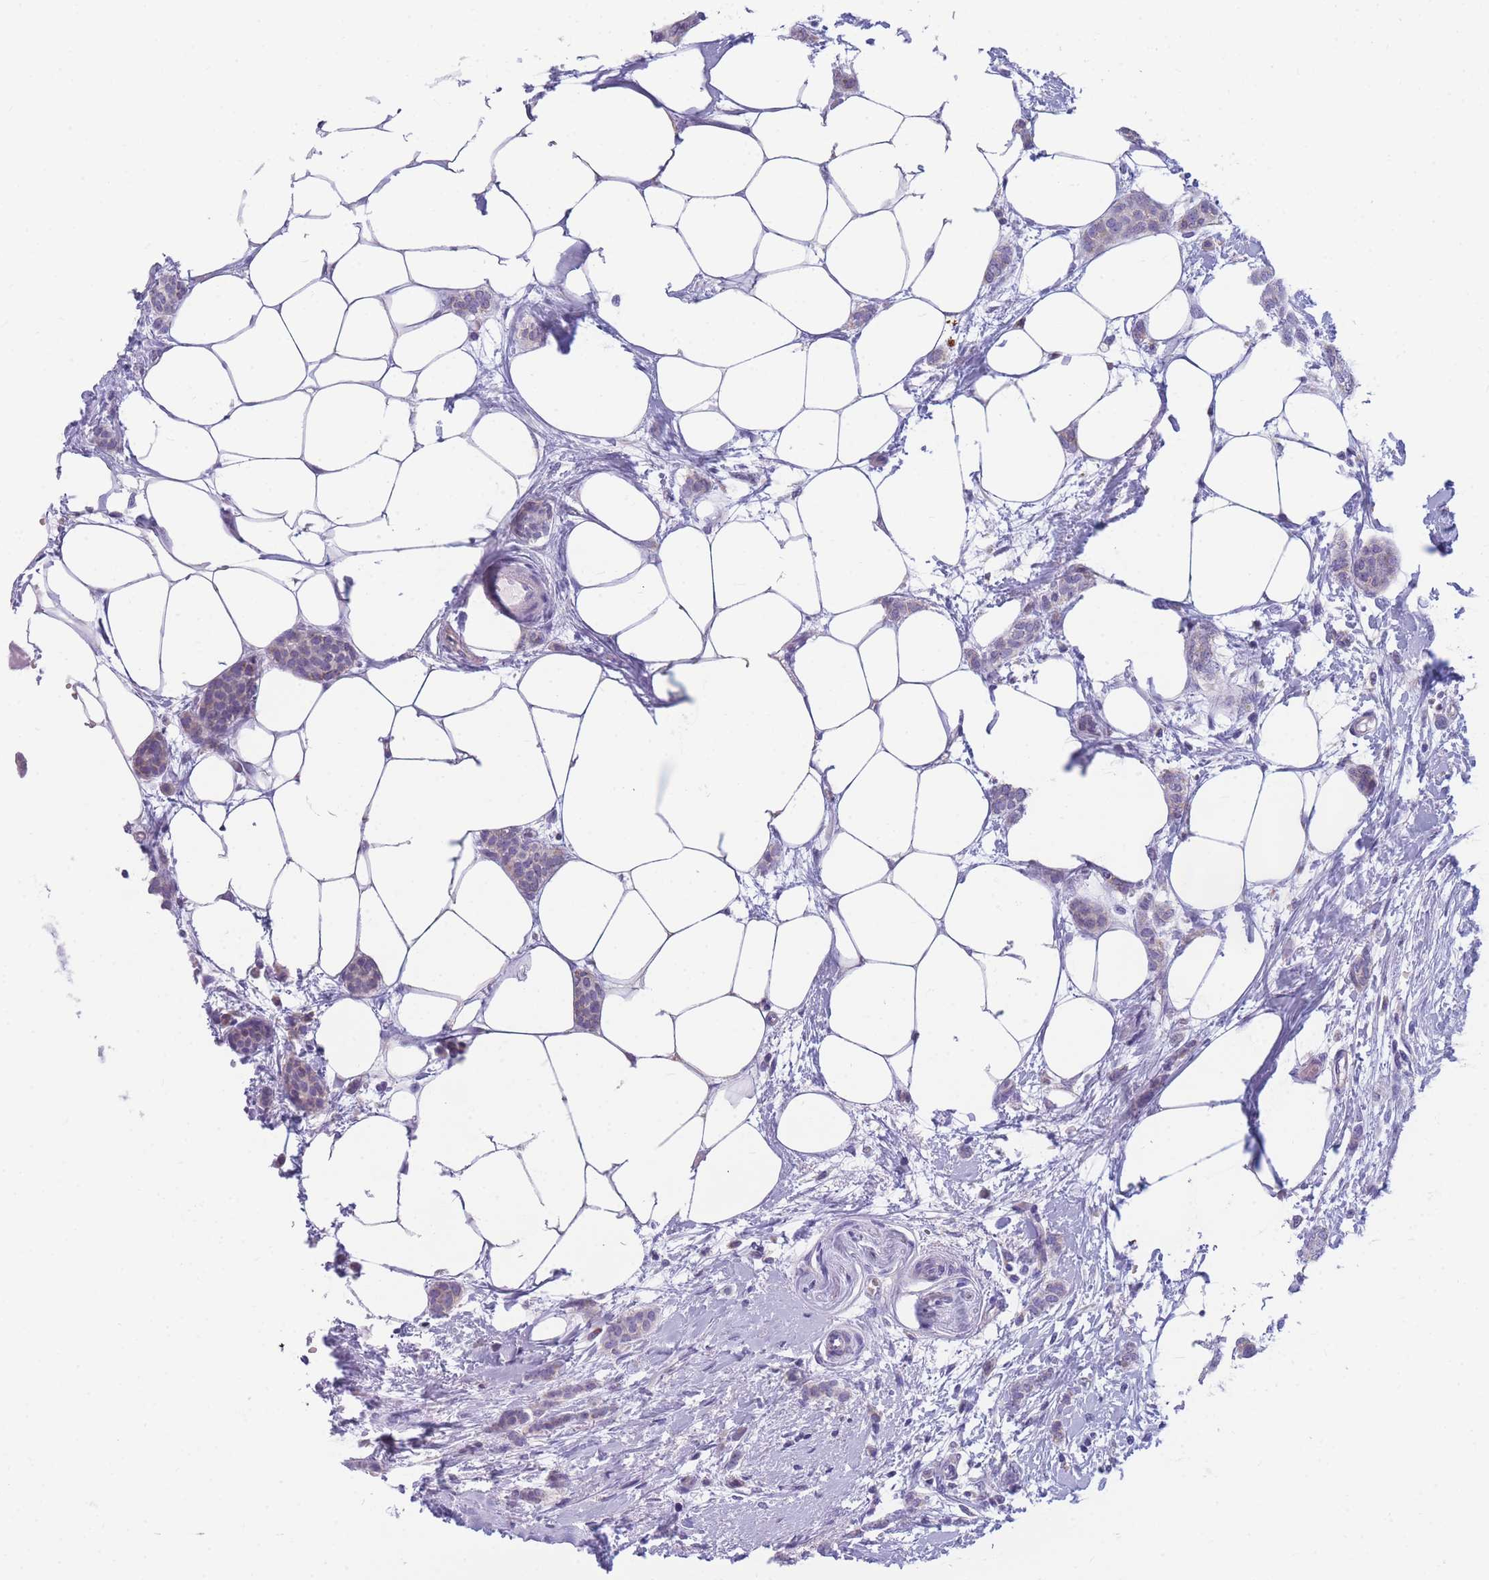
{"staining": {"intensity": "negative", "quantity": "none", "location": "none"}, "tissue": "breast cancer", "cell_type": "Tumor cells", "image_type": "cancer", "snomed": [{"axis": "morphology", "description": "Duct carcinoma"}, {"axis": "topography", "description": "Breast"}], "caption": "This image is of breast infiltrating ductal carcinoma stained with immunohistochemistry (IHC) to label a protein in brown with the nuclei are counter-stained blue. There is no staining in tumor cells. Brightfield microscopy of immunohistochemistry stained with DAB (3,3'-diaminobenzidine) (brown) and hematoxylin (blue), captured at high magnification.", "gene": "DHRS11", "patient": {"sex": "female", "age": 72}}